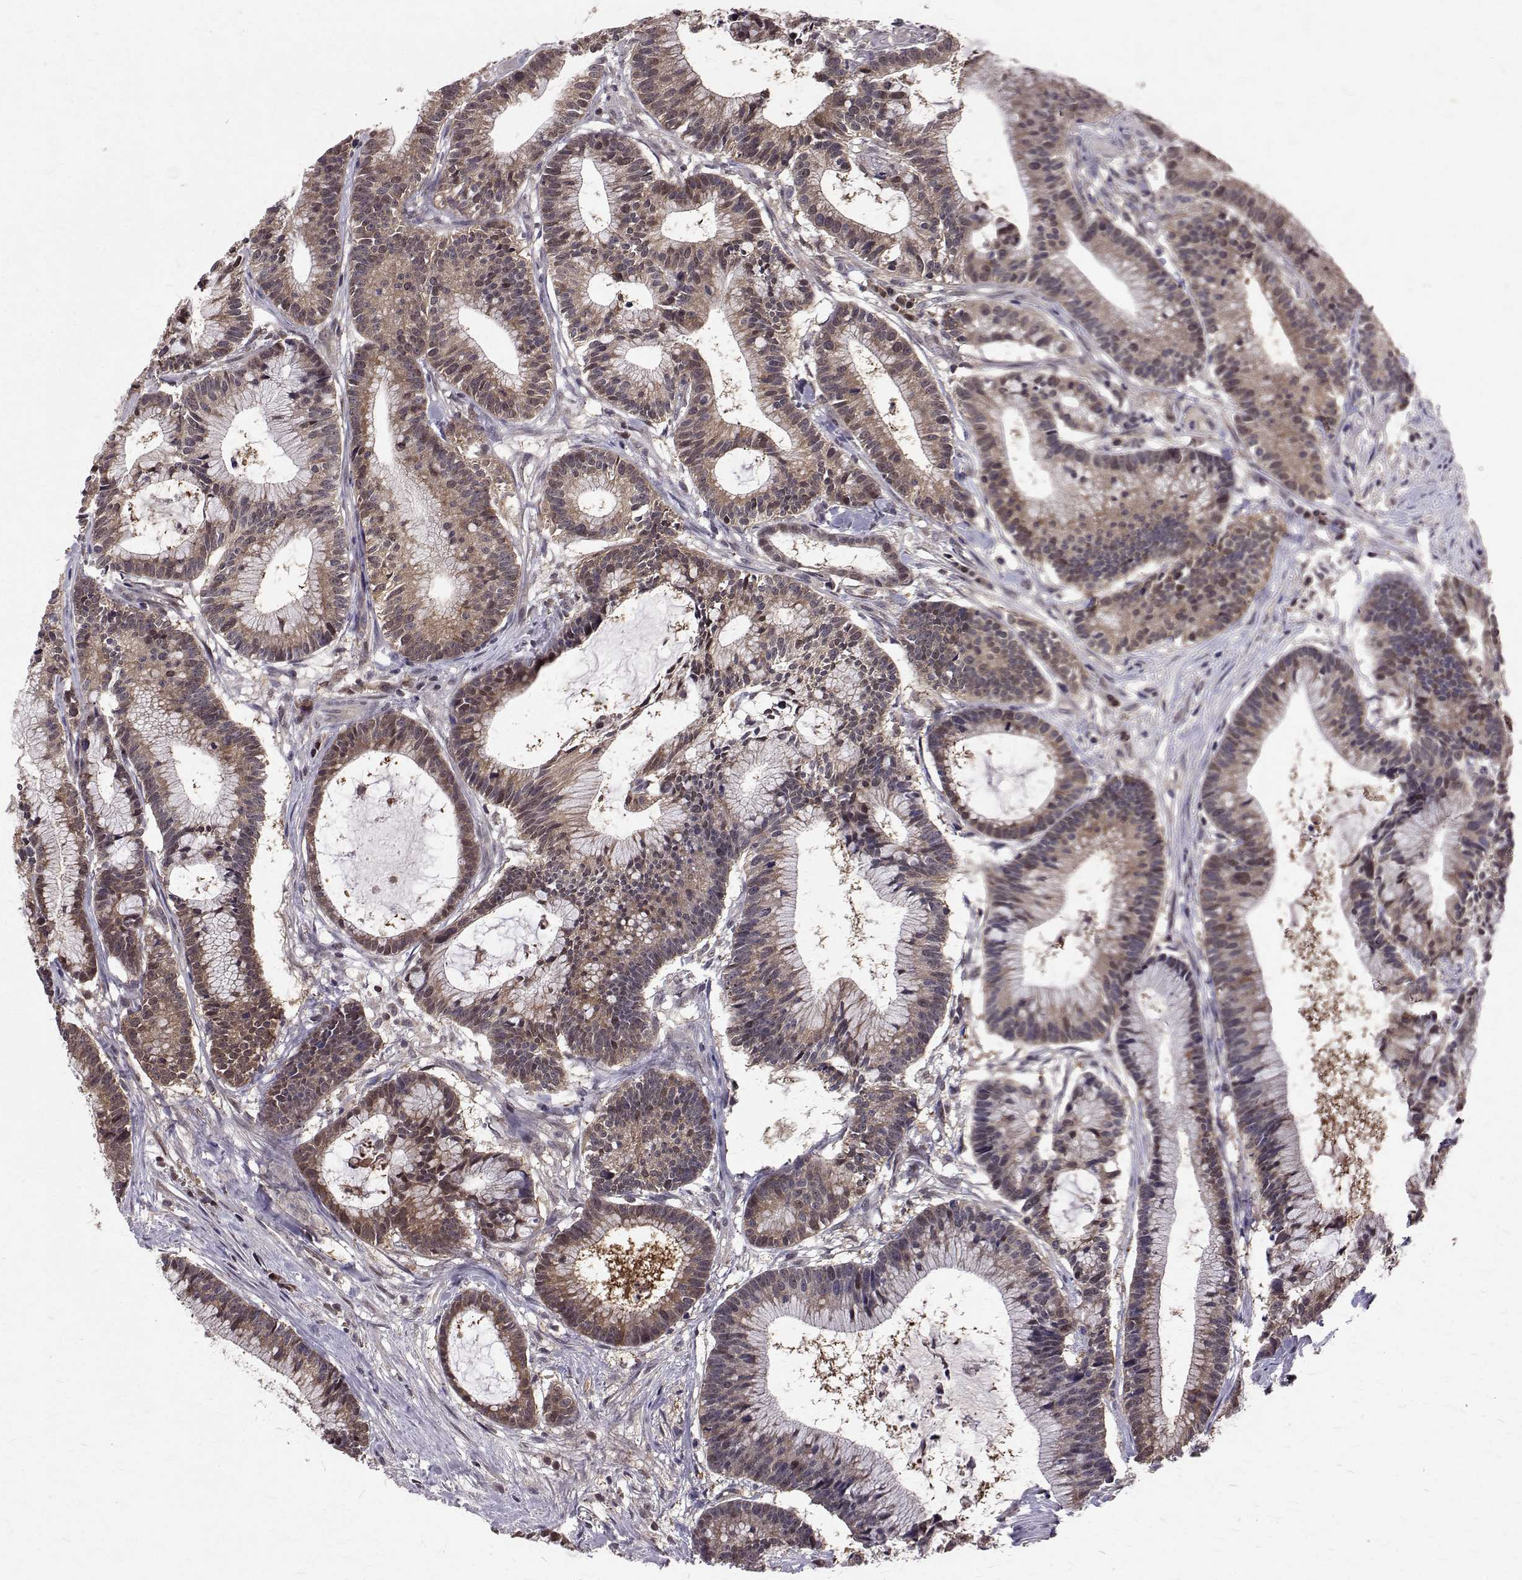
{"staining": {"intensity": "weak", "quantity": ">75%", "location": "cytoplasmic/membranous,nuclear"}, "tissue": "colorectal cancer", "cell_type": "Tumor cells", "image_type": "cancer", "snomed": [{"axis": "morphology", "description": "Adenocarcinoma, NOS"}, {"axis": "topography", "description": "Colon"}], "caption": "Approximately >75% of tumor cells in human adenocarcinoma (colorectal) demonstrate weak cytoplasmic/membranous and nuclear protein staining as visualized by brown immunohistochemical staining.", "gene": "NIF3L1", "patient": {"sex": "female", "age": 78}}